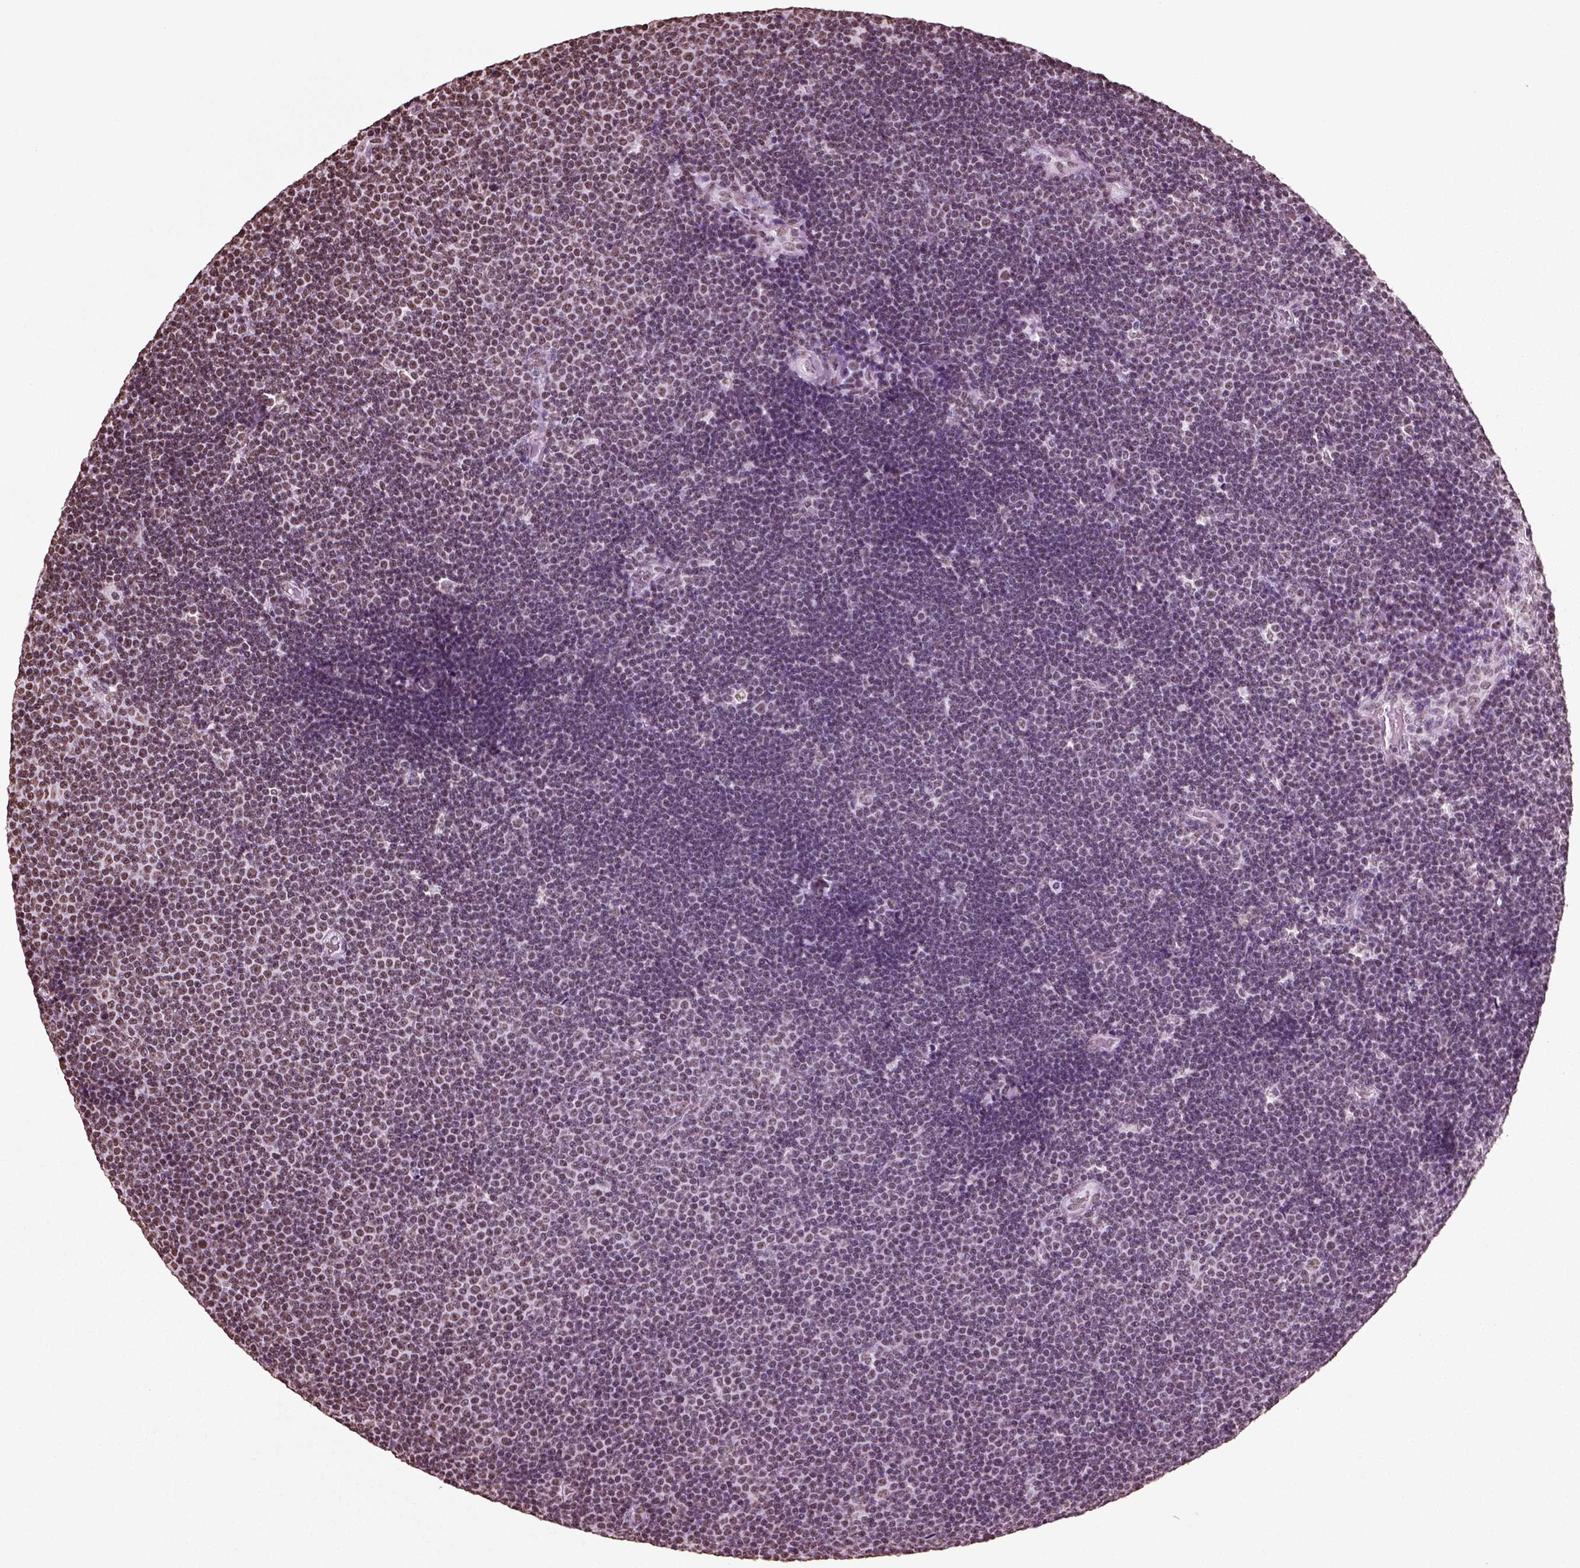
{"staining": {"intensity": "moderate", "quantity": "<25%", "location": "nuclear"}, "tissue": "lymphoma", "cell_type": "Tumor cells", "image_type": "cancer", "snomed": [{"axis": "morphology", "description": "Malignant lymphoma, non-Hodgkin's type, Low grade"}, {"axis": "topography", "description": "Brain"}], "caption": "Low-grade malignant lymphoma, non-Hodgkin's type stained with DAB IHC exhibits low levels of moderate nuclear positivity in about <25% of tumor cells.", "gene": "POLR1H", "patient": {"sex": "female", "age": 66}}